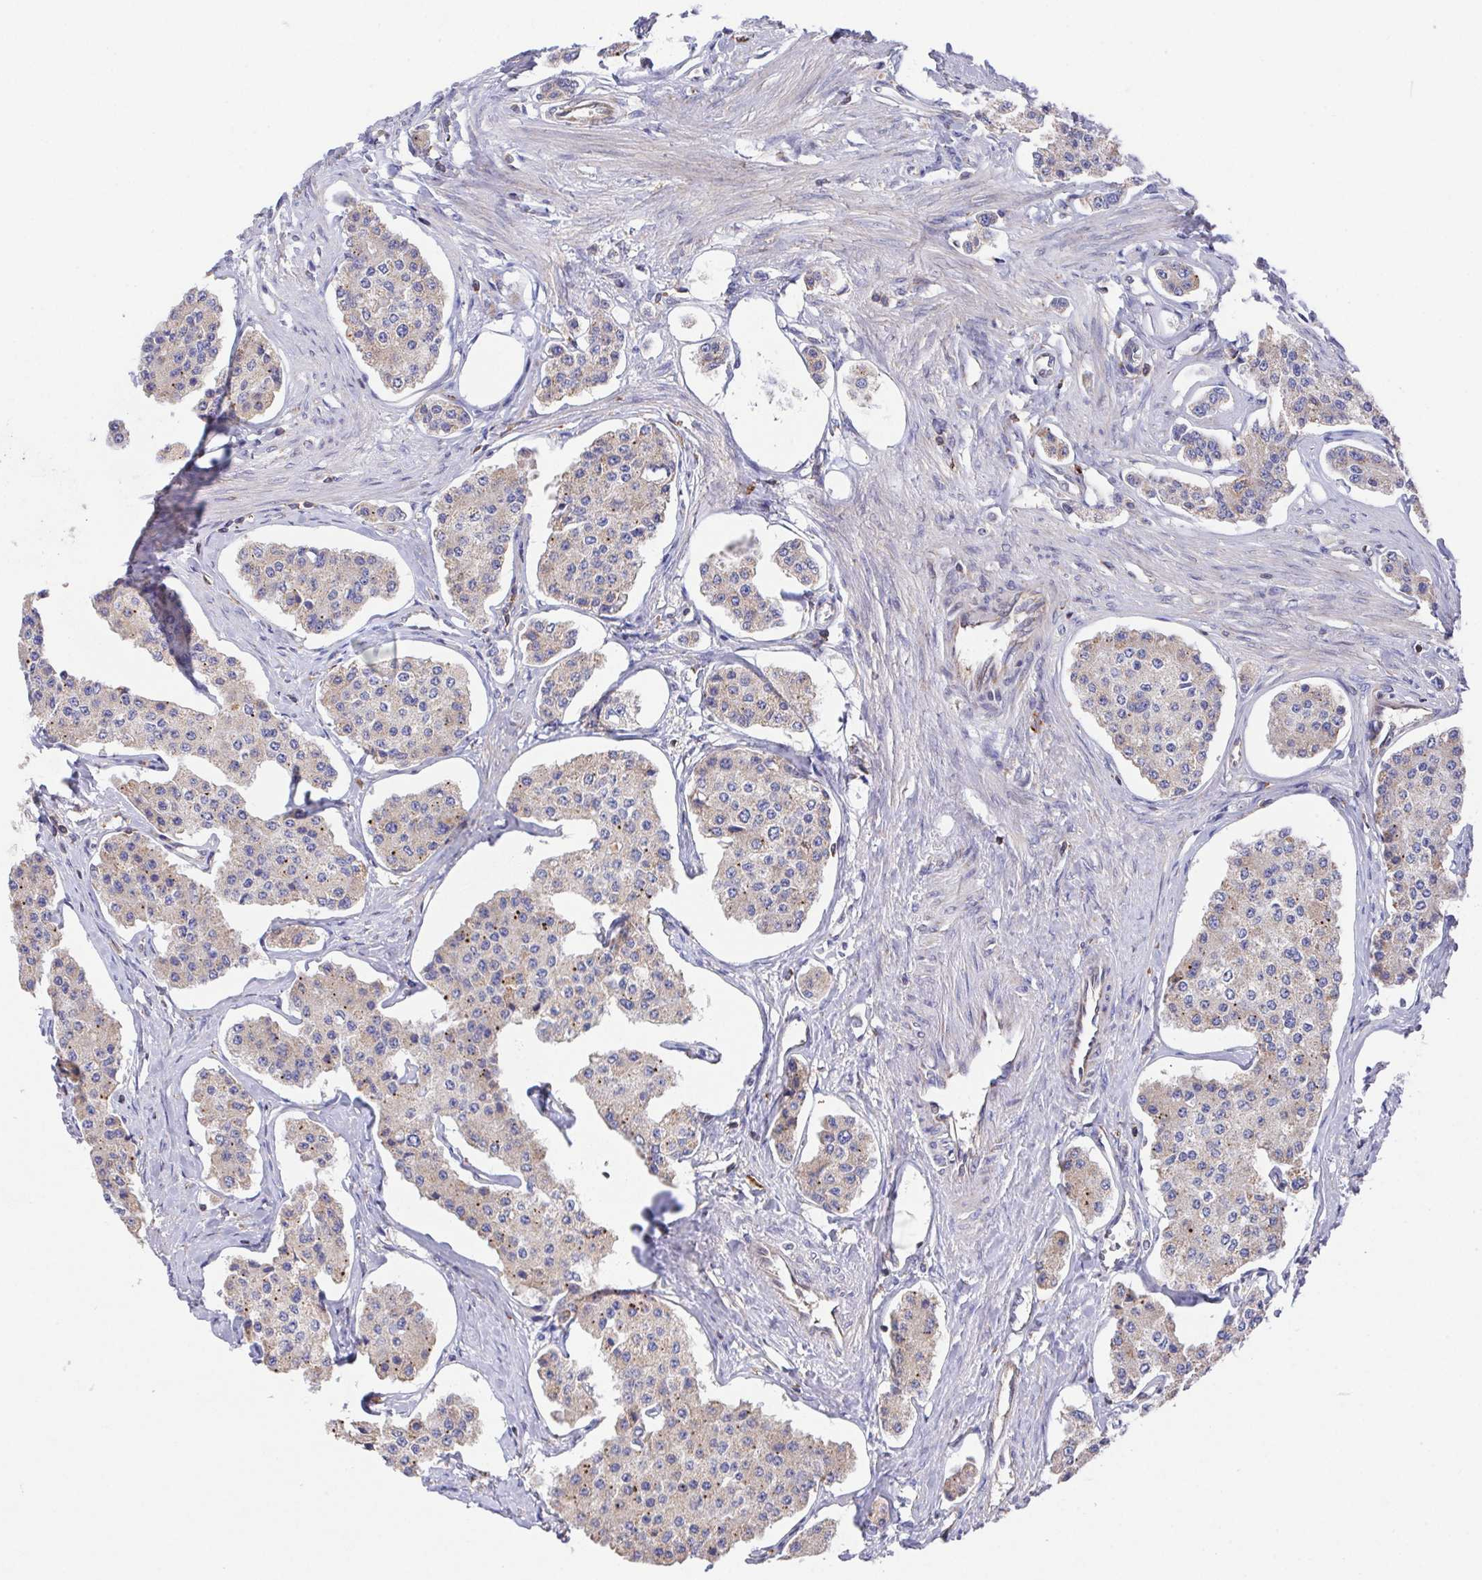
{"staining": {"intensity": "weak", "quantity": "25%-75%", "location": "cytoplasmic/membranous"}, "tissue": "carcinoid", "cell_type": "Tumor cells", "image_type": "cancer", "snomed": [{"axis": "morphology", "description": "Carcinoid, malignant, NOS"}, {"axis": "topography", "description": "Small intestine"}], "caption": "A high-resolution micrograph shows immunohistochemistry staining of carcinoid, which reveals weak cytoplasmic/membranous expression in approximately 25%-75% of tumor cells.", "gene": "FAM241A", "patient": {"sex": "female", "age": 65}}